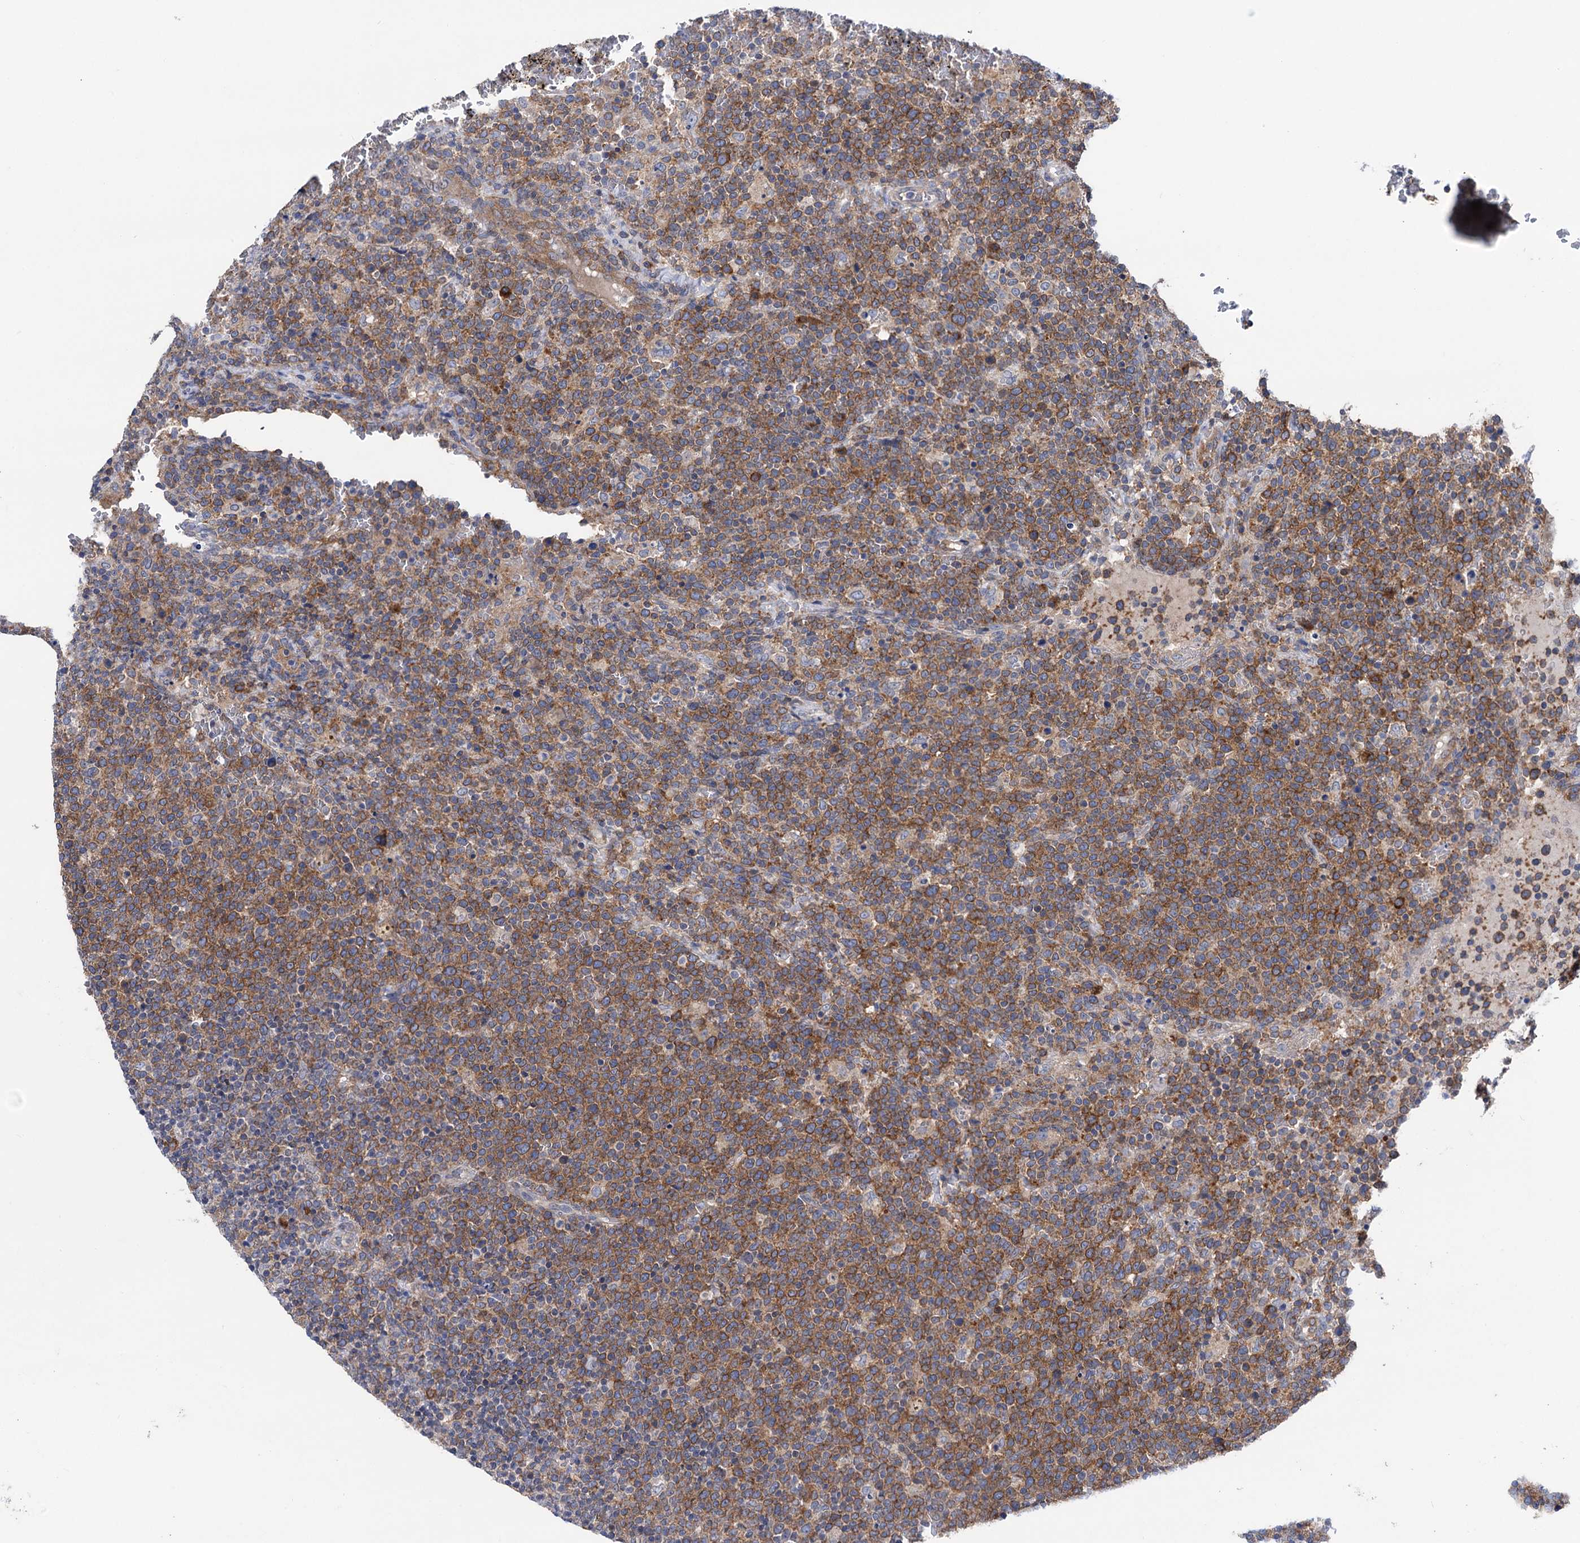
{"staining": {"intensity": "moderate", "quantity": ">75%", "location": "cytoplasmic/membranous"}, "tissue": "lymphoma", "cell_type": "Tumor cells", "image_type": "cancer", "snomed": [{"axis": "morphology", "description": "Malignant lymphoma, non-Hodgkin's type, High grade"}, {"axis": "topography", "description": "Lymph node"}], "caption": "Moderate cytoplasmic/membranous expression is present in about >75% of tumor cells in malignant lymphoma, non-Hodgkin's type (high-grade). (DAB (3,3'-diaminobenzidine) IHC with brightfield microscopy, high magnification).", "gene": "ZNRD2", "patient": {"sex": "male", "age": 61}}